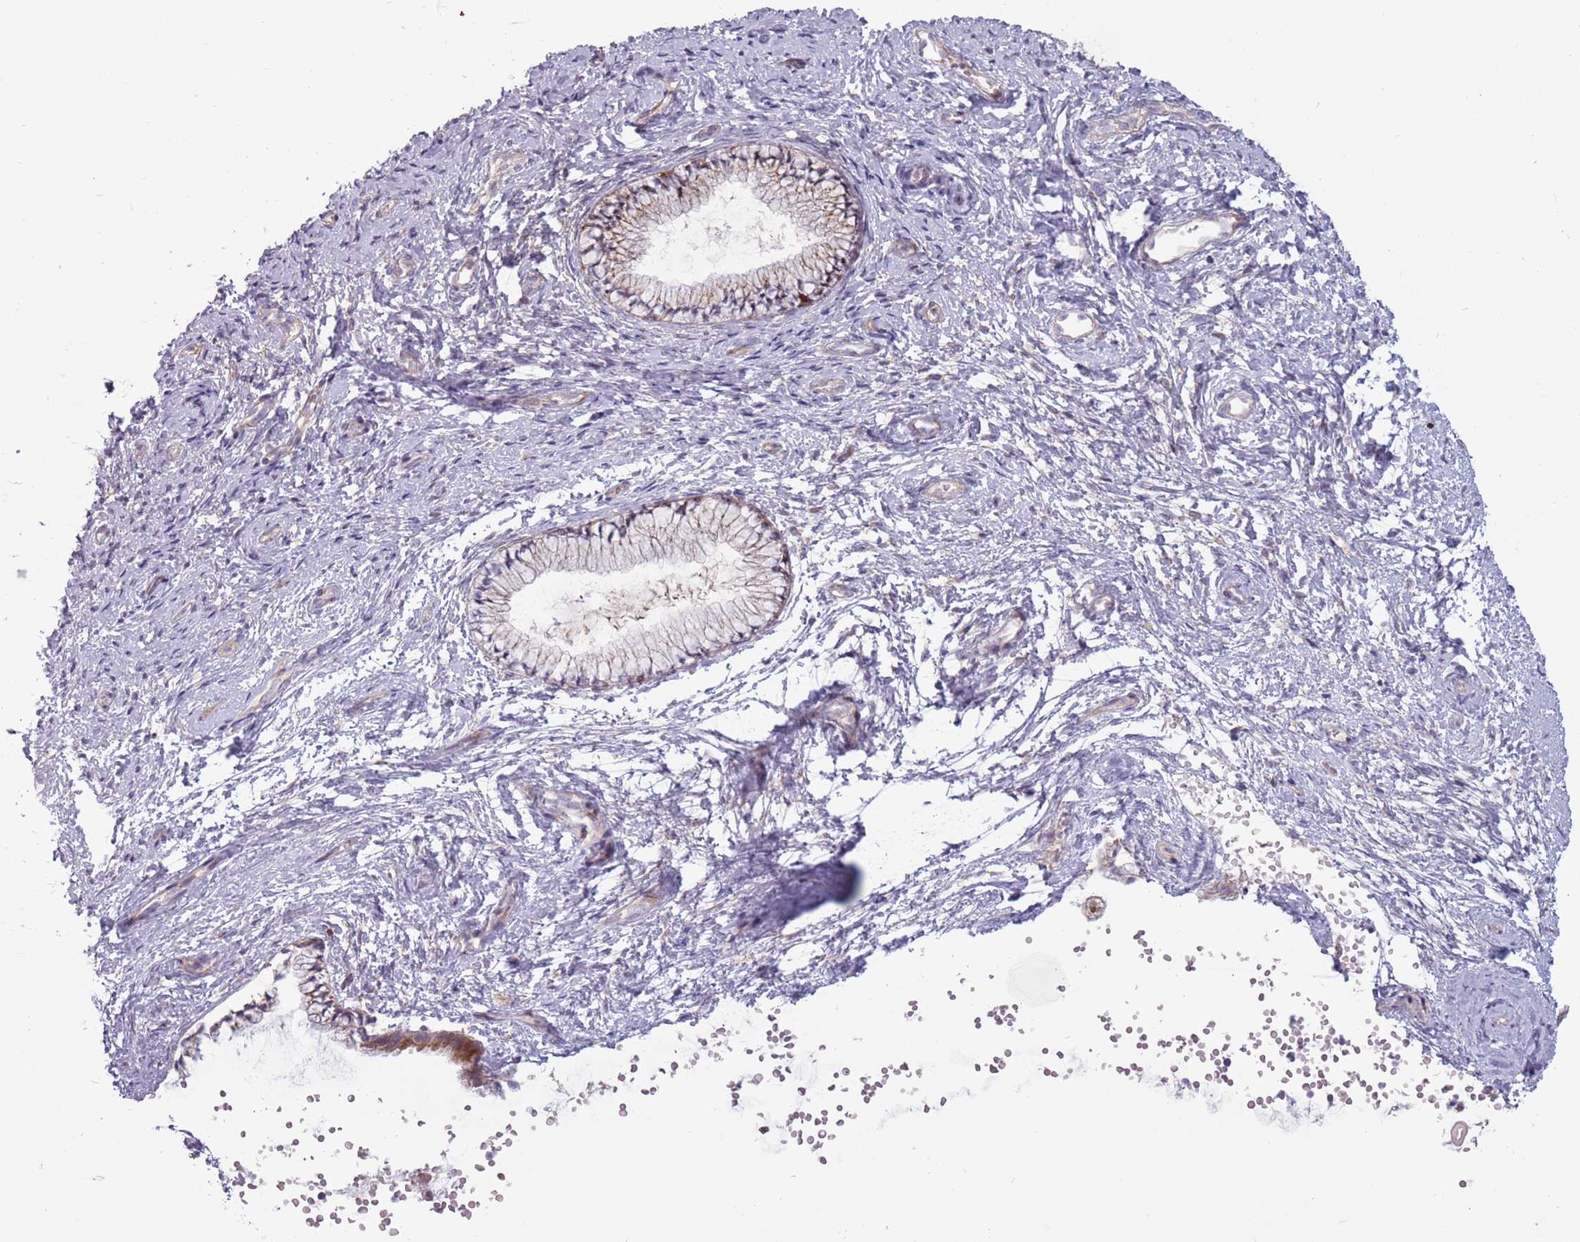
{"staining": {"intensity": "strong", "quantity": "25%-75%", "location": "cytoplasmic/membranous"}, "tissue": "cervix", "cell_type": "Glandular cells", "image_type": "normal", "snomed": [{"axis": "morphology", "description": "Normal tissue, NOS"}, {"axis": "topography", "description": "Cervix"}], "caption": "Cervix stained for a protein (brown) exhibits strong cytoplasmic/membranous positive staining in about 25%-75% of glandular cells.", "gene": "CCDC150", "patient": {"sex": "female", "age": 57}}